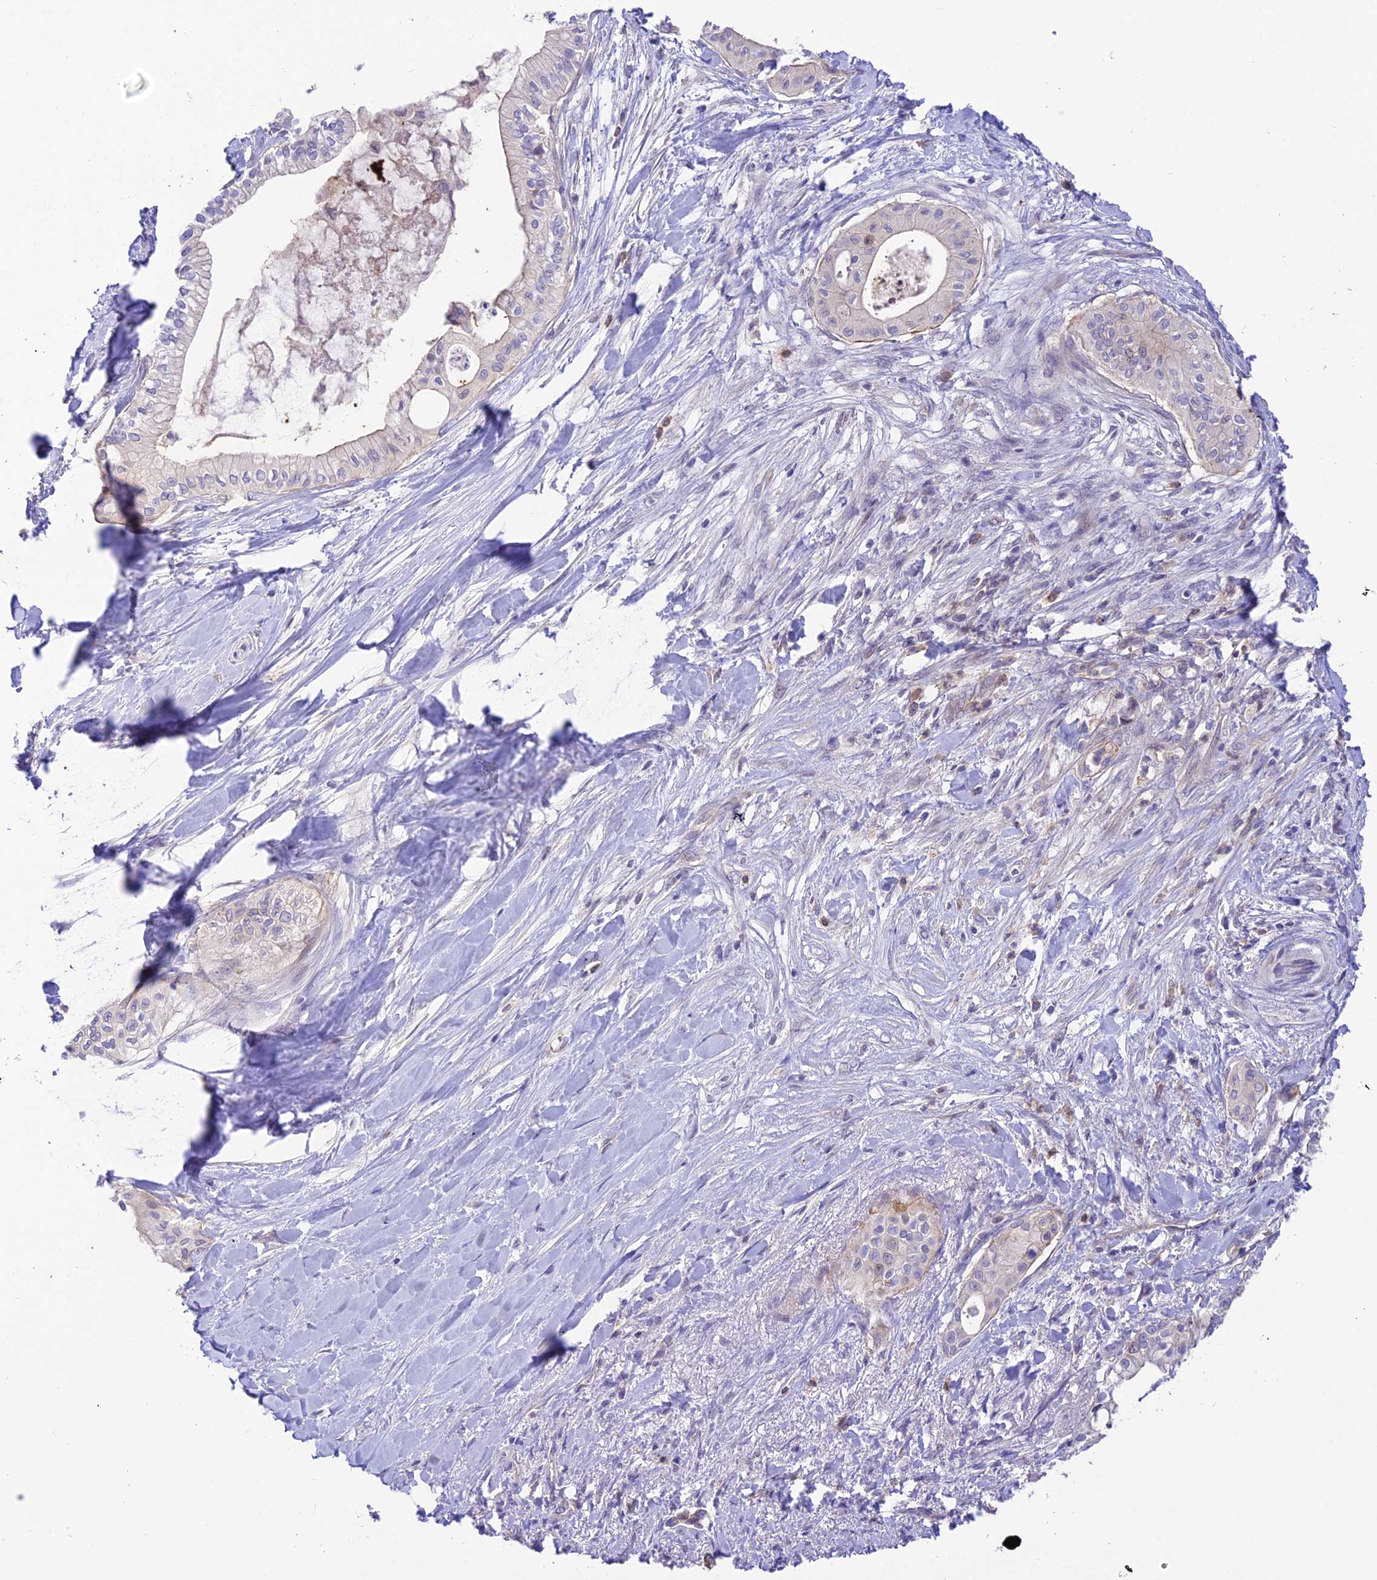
{"staining": {"intensity": "moderate", "quantity": "25%-75%", "location": "cytoplasmic/membranous"}, "tissue": "pancreatic cancer", "cell_type": "Tumor cells", "image_type": "cancer", "snomed": [{"axis": "morphology", "description": "Adenocarcinoma, NOS"}, {"axis": "topography", "description": "Pancreas"}], "caption": "A photomicrograph of human pancreatic cancer stained for a protein exhibits moderate cytoplasmic/membranous brown staining in tumor cells. (IHC, brightfield microscopy, high magnification).", "gene": "TRIM43B", "patient": {"sex": "male", "age": 78}}